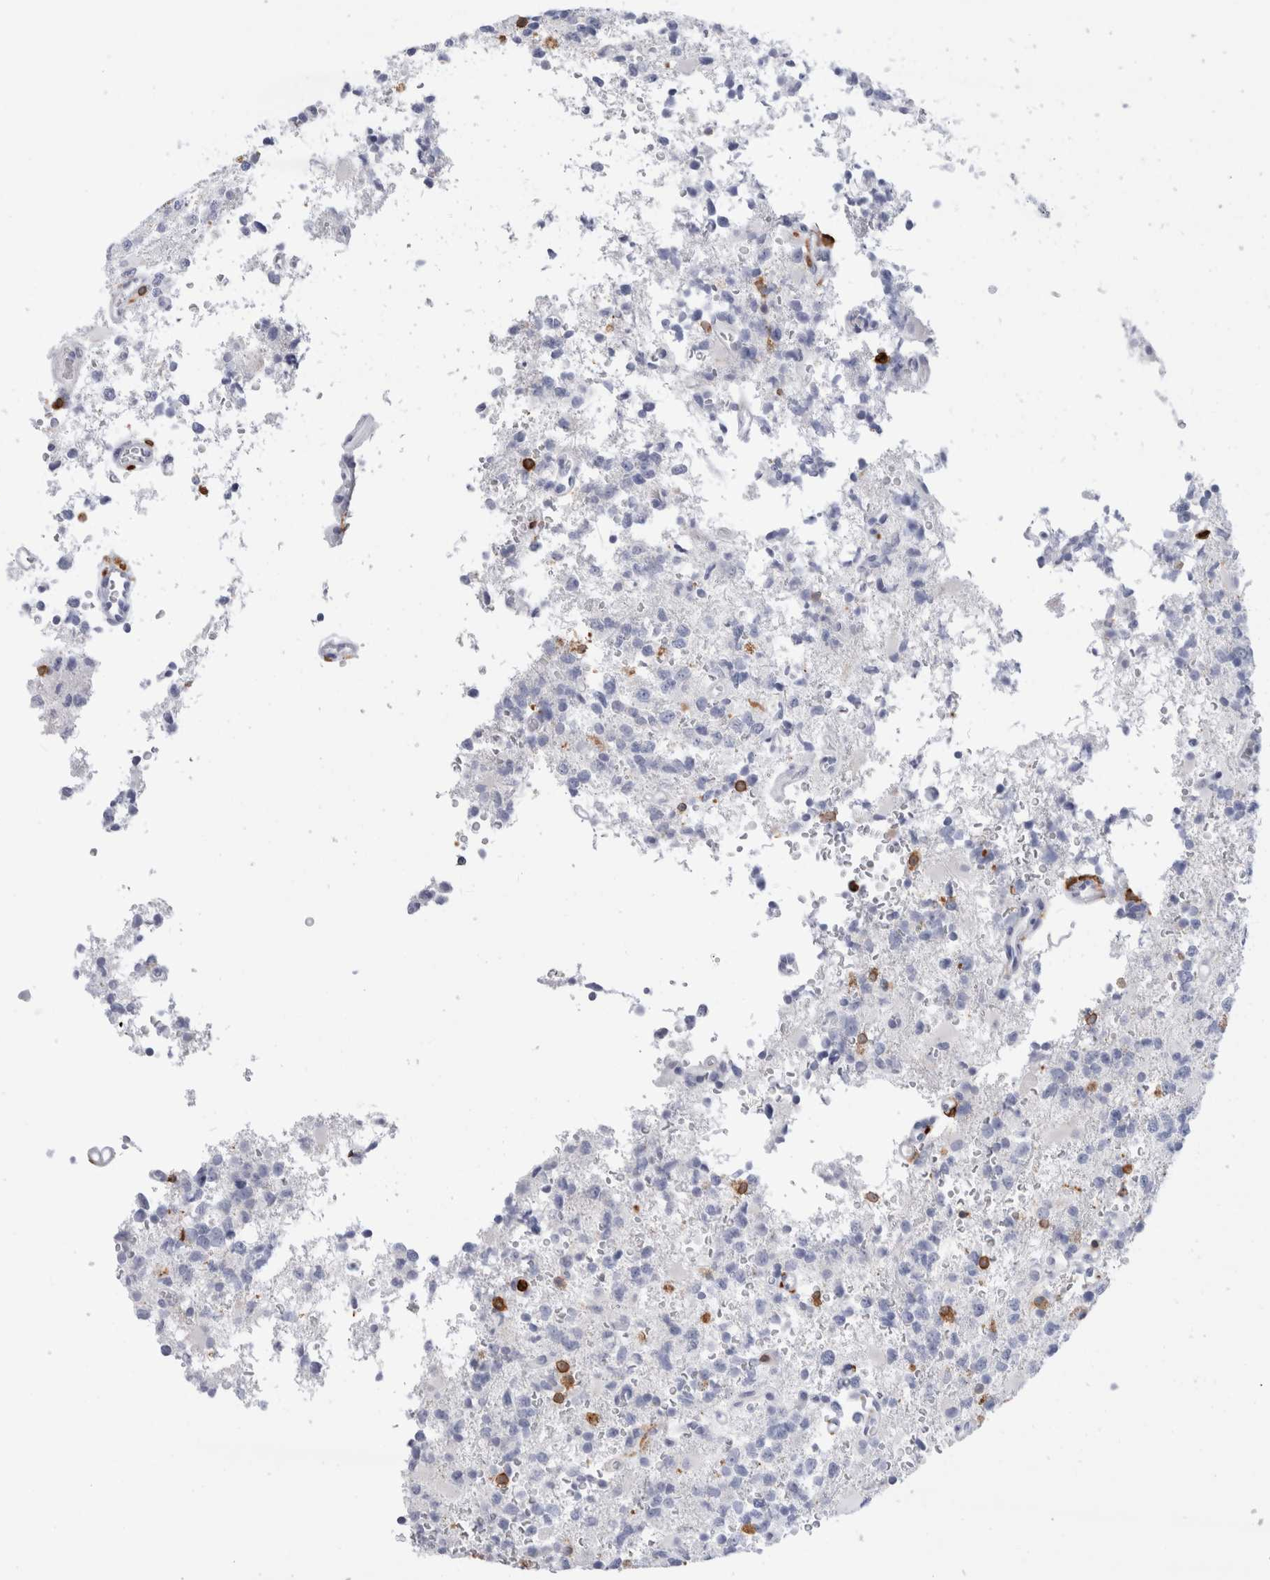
{"staining": {"intensity": "negative", "quantity": "none", "location": "none"}, "tissue": "glioma", "cell_type": "Tumor cells", "image_type": "cancer", "snomed": [{"axis": "morphology", "description": "Glioma, malignant, High grade"}, {"axis": "topography", "description": "Brain"}], "caption": "Immunohistochemistry (IHC) image of human glioma stained for a protein (brown), which demonstrates no expression in tumor cells. The staining was performed using DAB (3,3'-diaminobenzidine) to visualize the protein expression in brown, while the nuclei were stained in blue with hematoxylin (Magnification: 20x).", "gene": "ALOX5AP", "patient": {"sex": "female", "age": 62}}